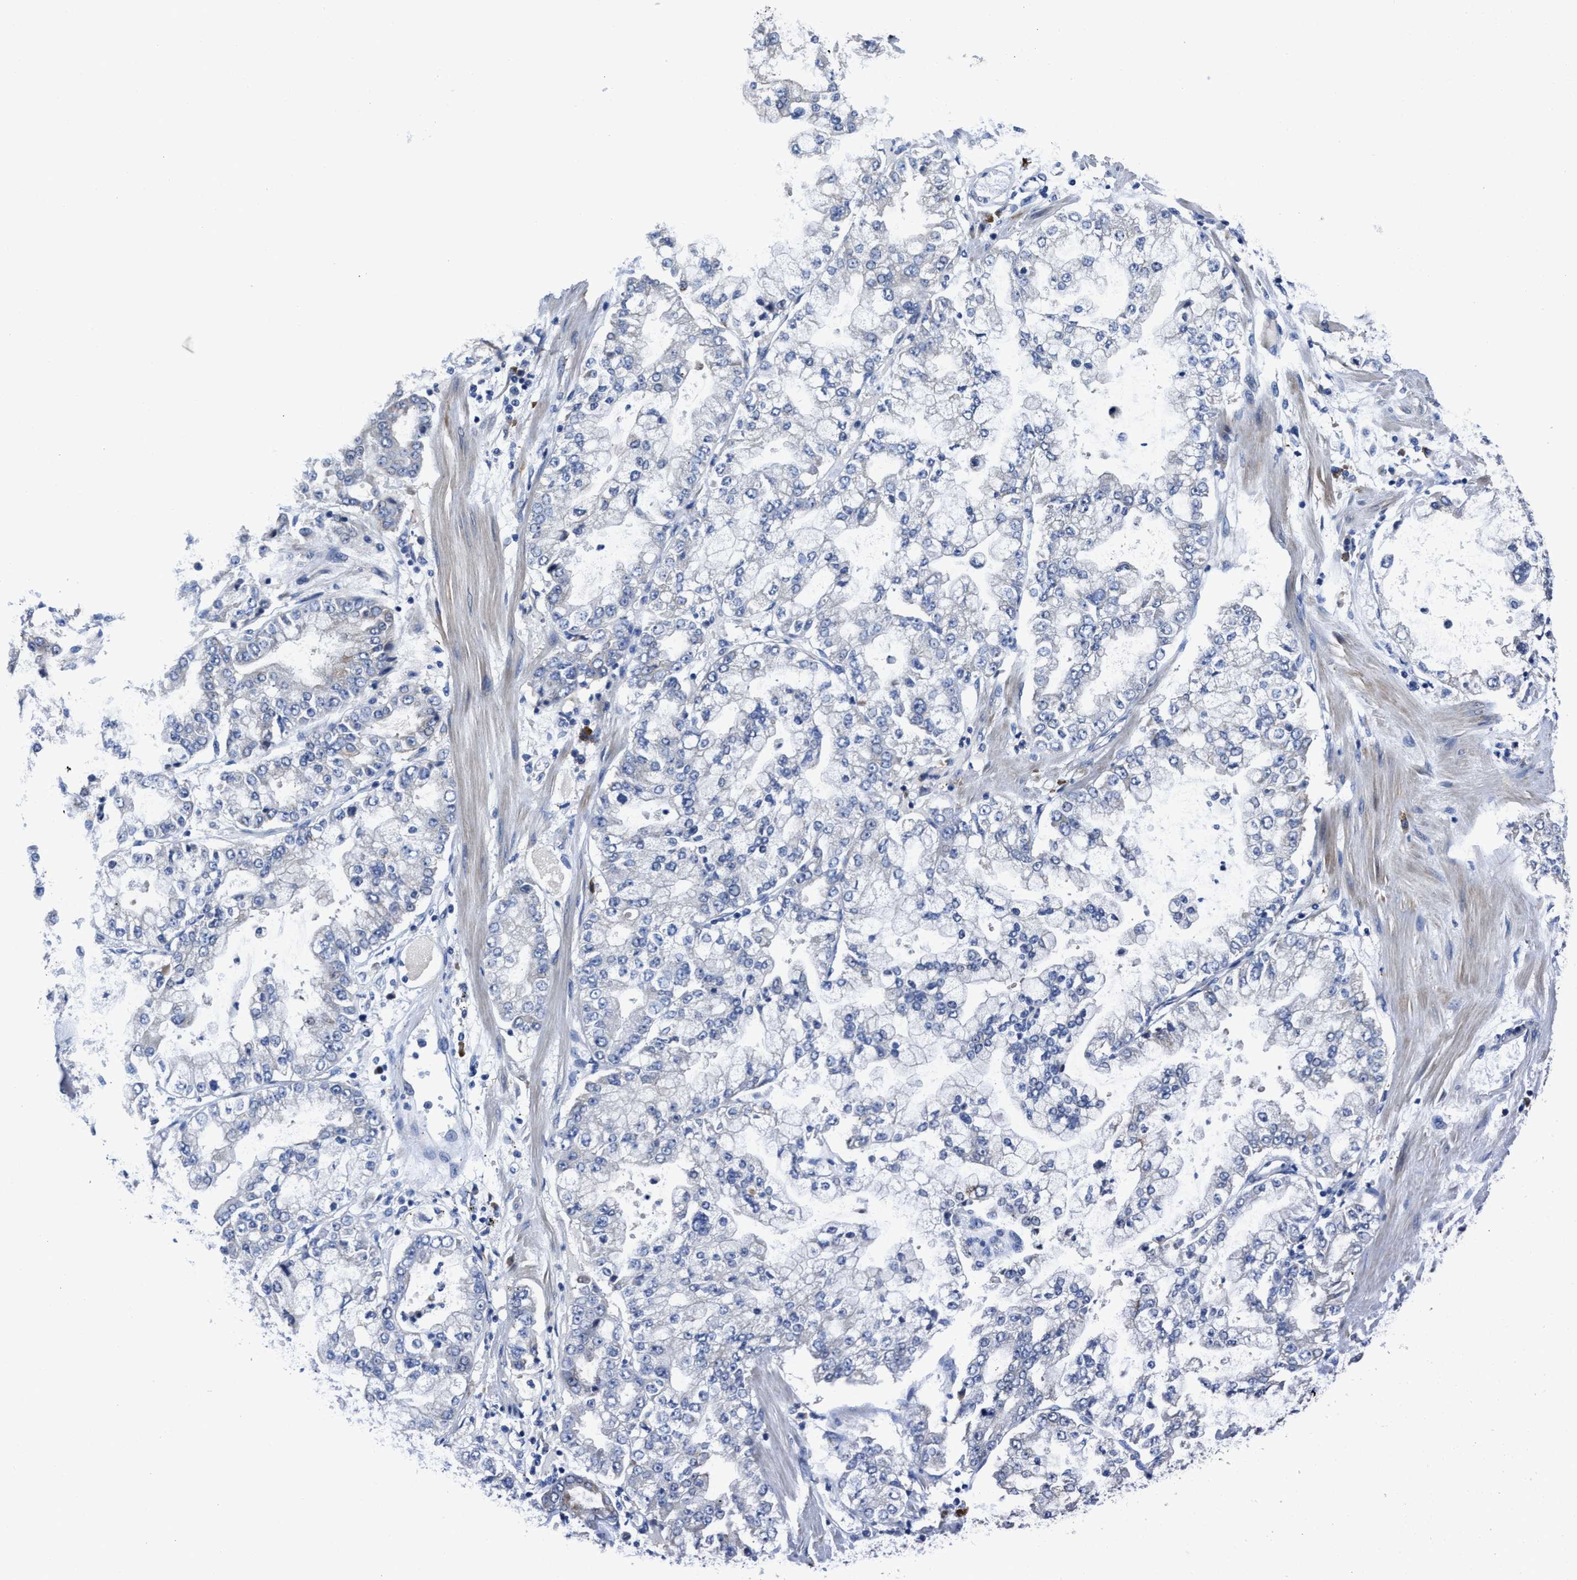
{"staining": {"intensity": "negative", "quantity": "none", "location": "none"}, "tissue": "stomach cancer", "cell_type": "Tumor cells", "image_type": "cancer", "snomed": [{"axis": "morphology", "description": "Adenocarcinoma, NOS"}, {"axis": "topography", "description": "Stomach"}], "caption": "The IHC image has no significant staining in tumor cells of adenocarcinoma (stomach) tissue.", "gene": "HOOK1", "patient": {"sex": "male", "age": 76}}